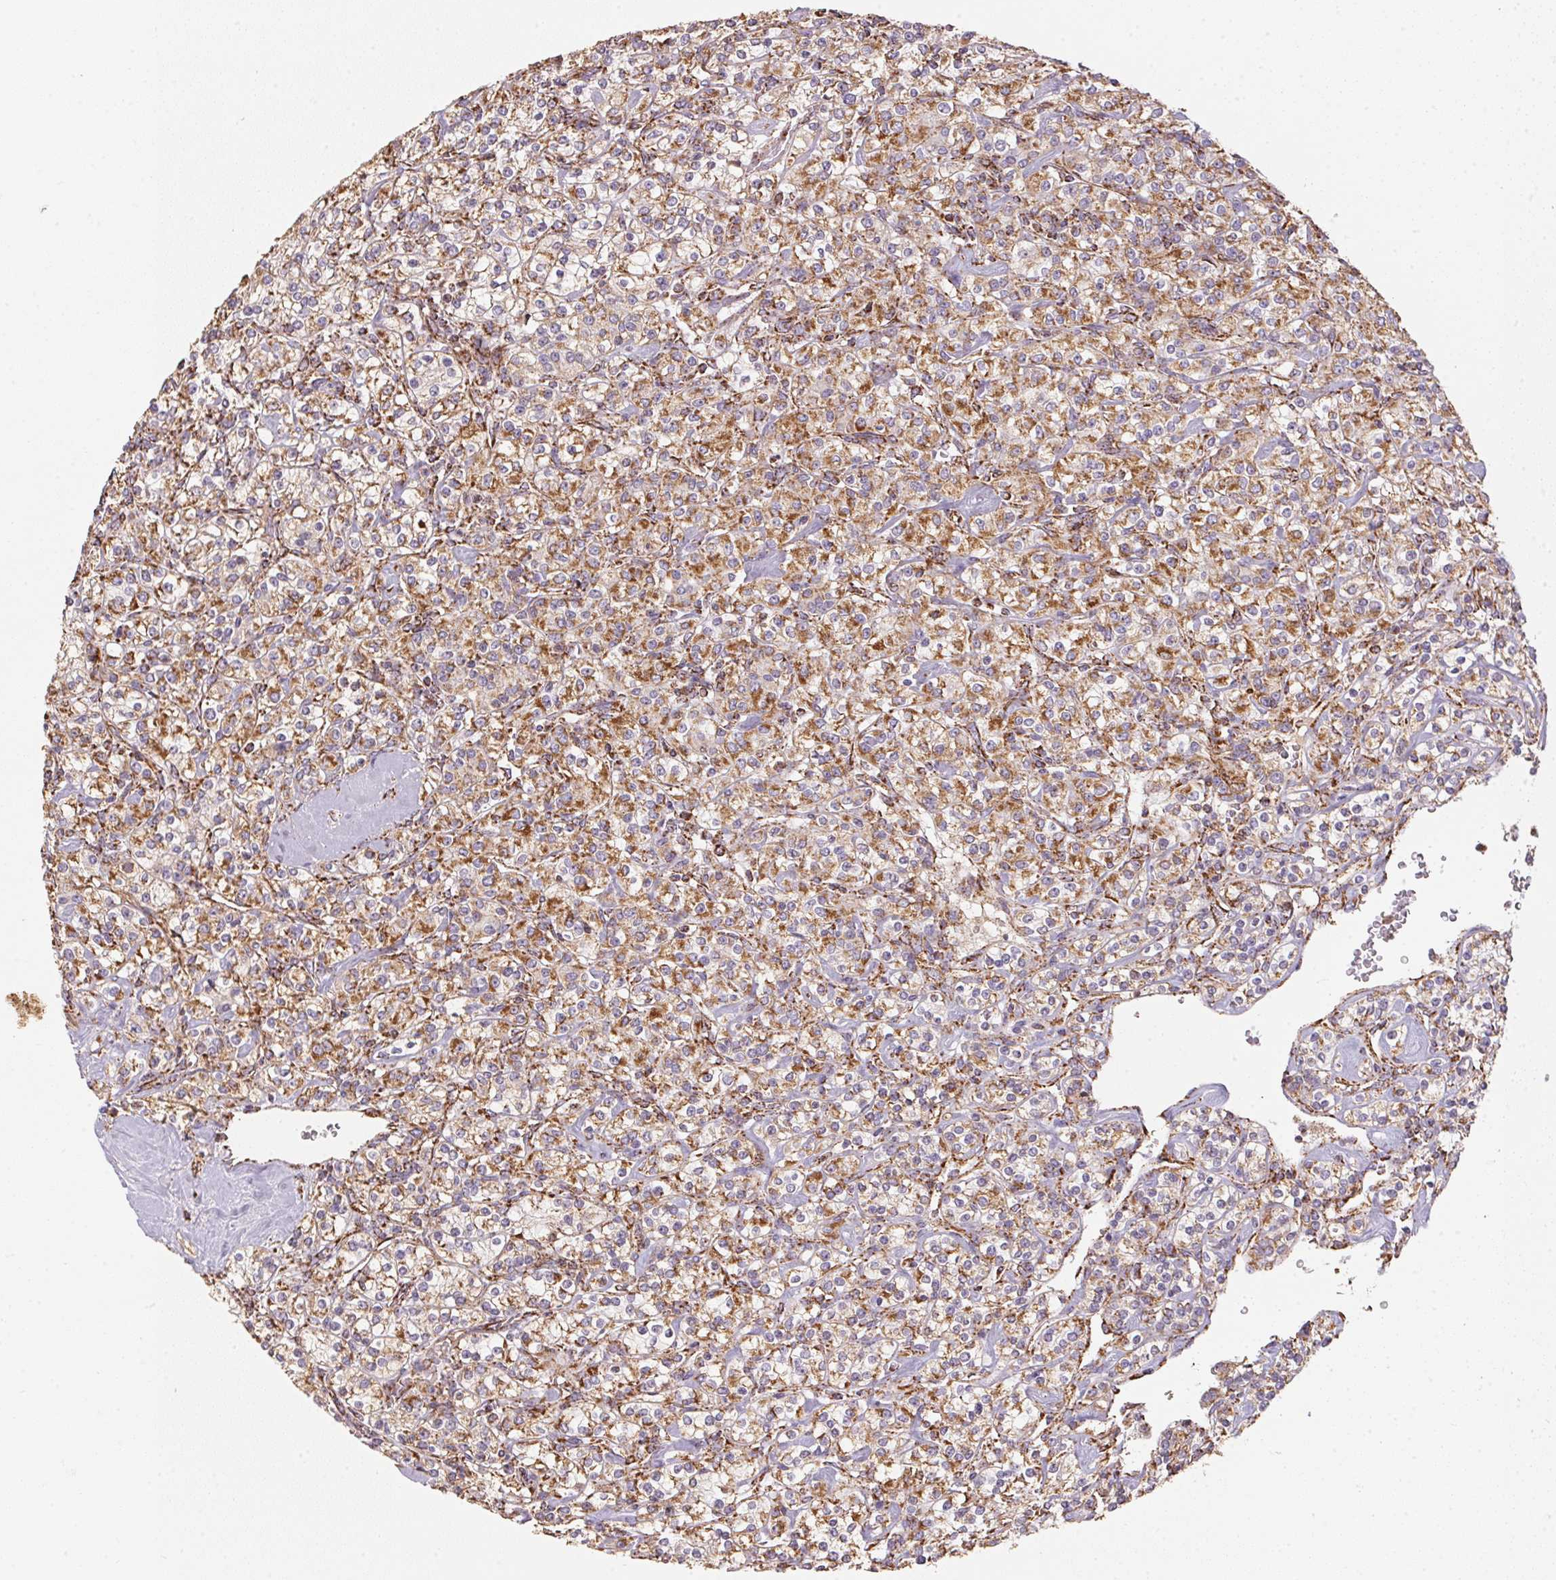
{"staining": {"intensity": "moderate", "quantity": ">75%", "location": "cytoplasmic/membranous"}, "tissue": "renal cancer", "cell_type": "Tumor cells", "image_type": "cancer", "snomed": [{"axis": "morphology", "description": "Adenocarcinoma, NOS"}, {"axis": "topography", "description": "Kidney"}], "caption": "Protein staining by IHC displays moderate cytoplasmic/membranous staining in approximately >75% of tumor cells in renal cancer.", "gene": "NDUFS2", "patient": {"sex": "male", "age": 77}}